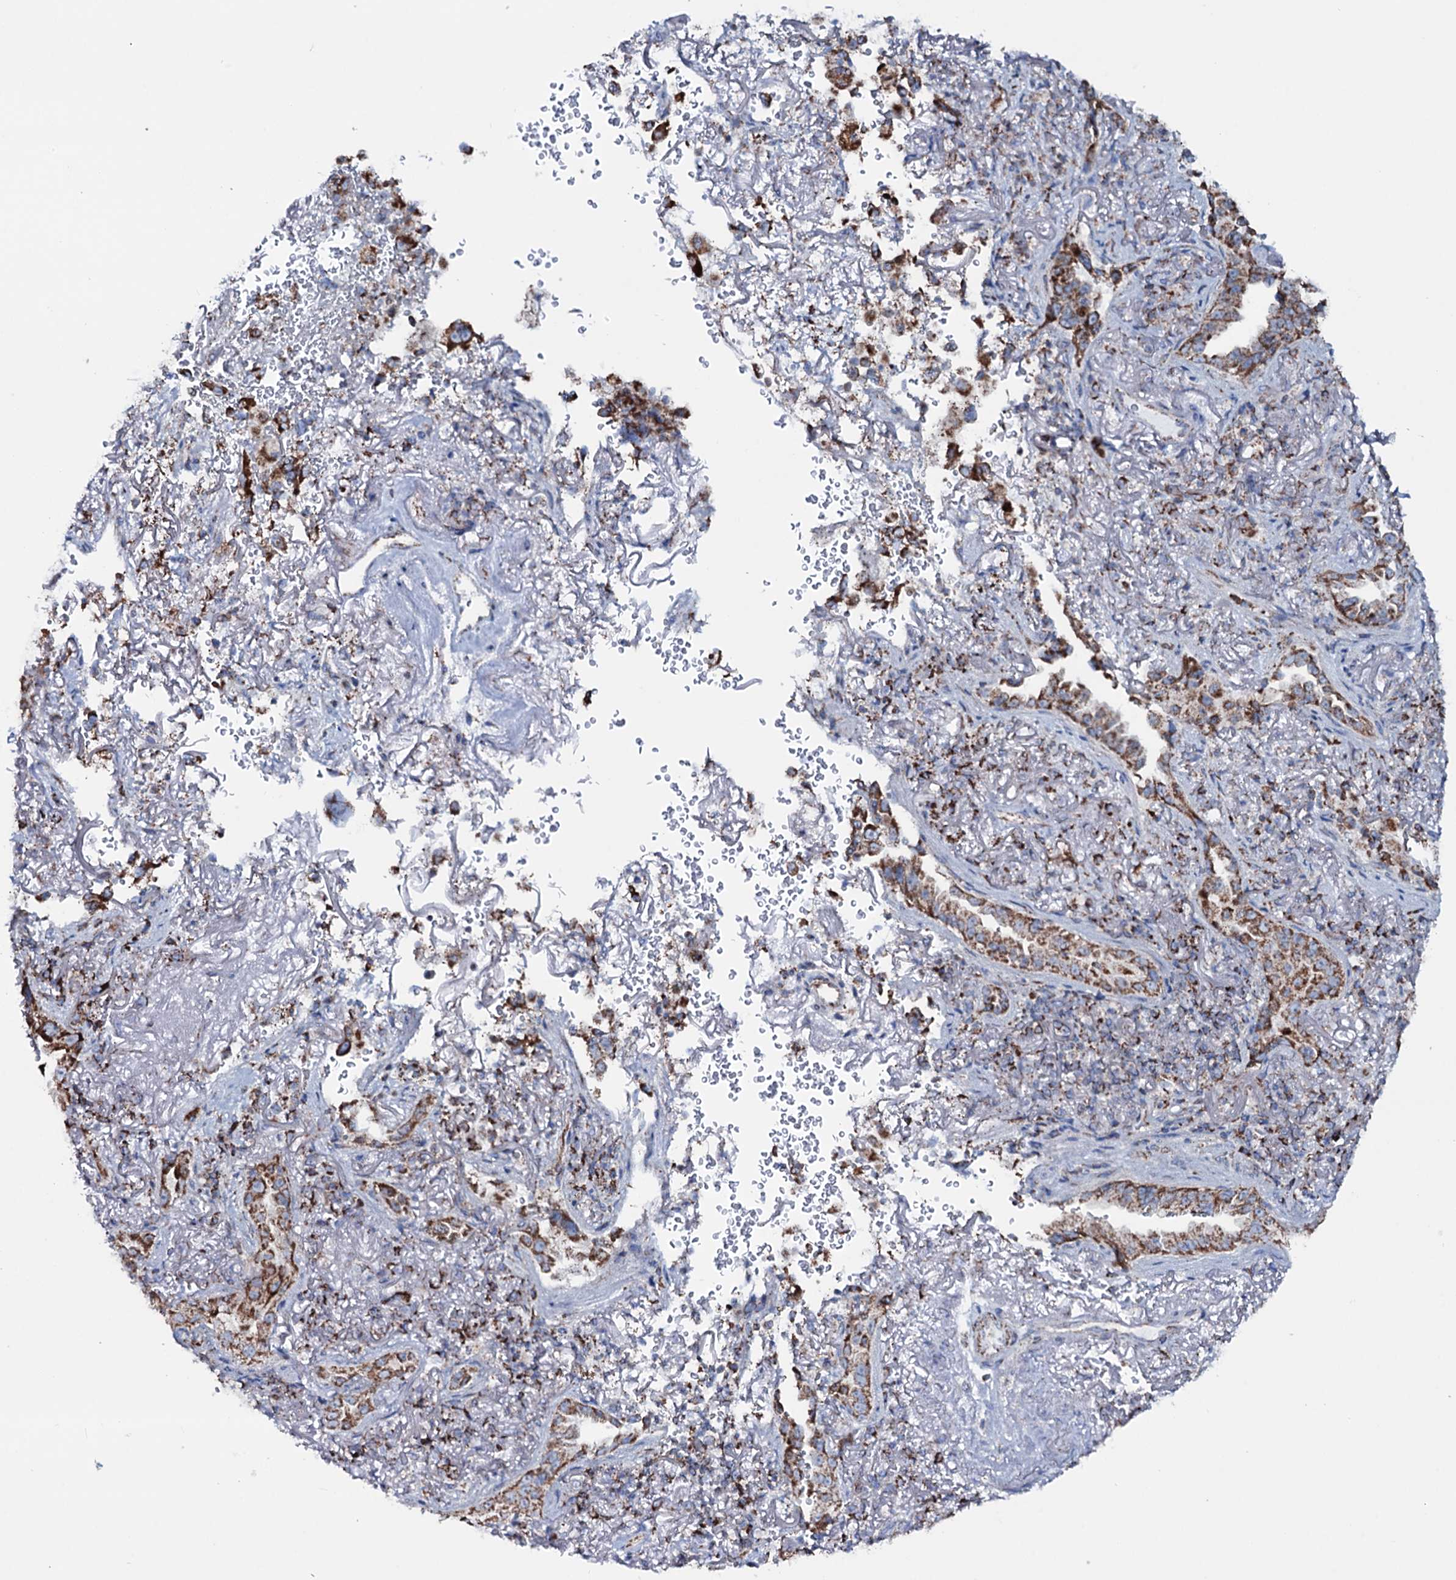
{"staining": {"intensity": "strong", "quantity": ">75%", "location": "cytoplasmic/membranous"}, "tissue": "lung cancer", "cell_type": "Tumor cells", "image_type": "cancer", "snomed": [{"axis": "morphology", "description": "Adenocarcinoma, NOS"}, {"axis": "topography", "description": "Lung"}], "caption": "About >75% of tumor cells in lung cancer display strong cytoplasmic/membranous protein positivity as visualized by brown immunohistochemical staining.", "gene": "MRPS35", "patient": {"sex": "female", "age": 69}}